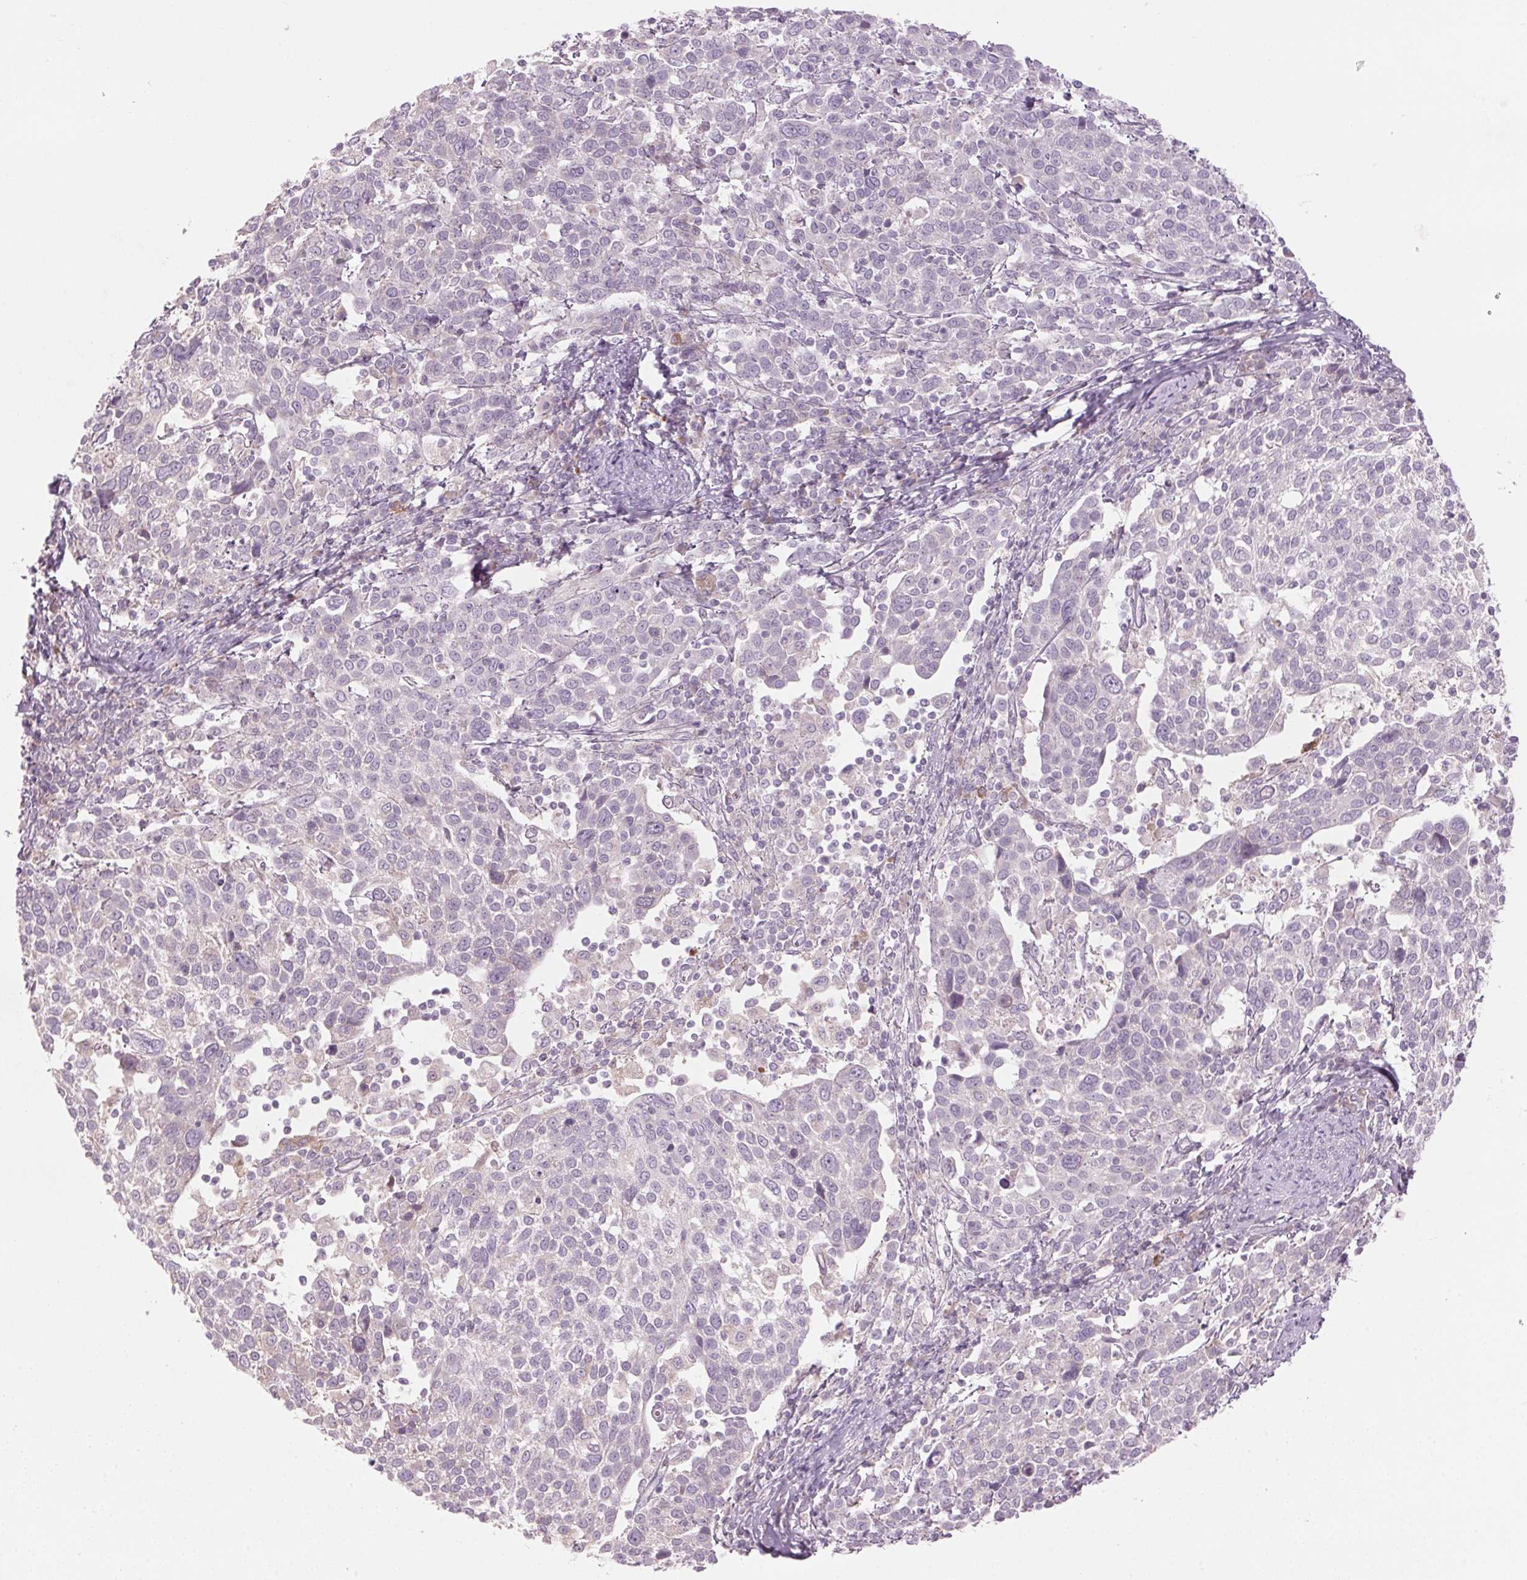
{"staining": {"intensity": "negative", "quantity": "none", "location": "none"}, "tissue": "cervical cancer", "cell_type": "Tumor cells", "image_type": "cancer", "snomed": [{"axis": "morphology", "description": "Squamous cell carcinoma, NOS"}, {"axis": "topography", "description": "Cervix"}], "caption": "Cervical cancer (squamous cell carcinoma) stained for a protein using immunohistochemistry displays no staining tumor cells.", "gene": "GNMT", "patient": {"sex": "female", "age": 61}}